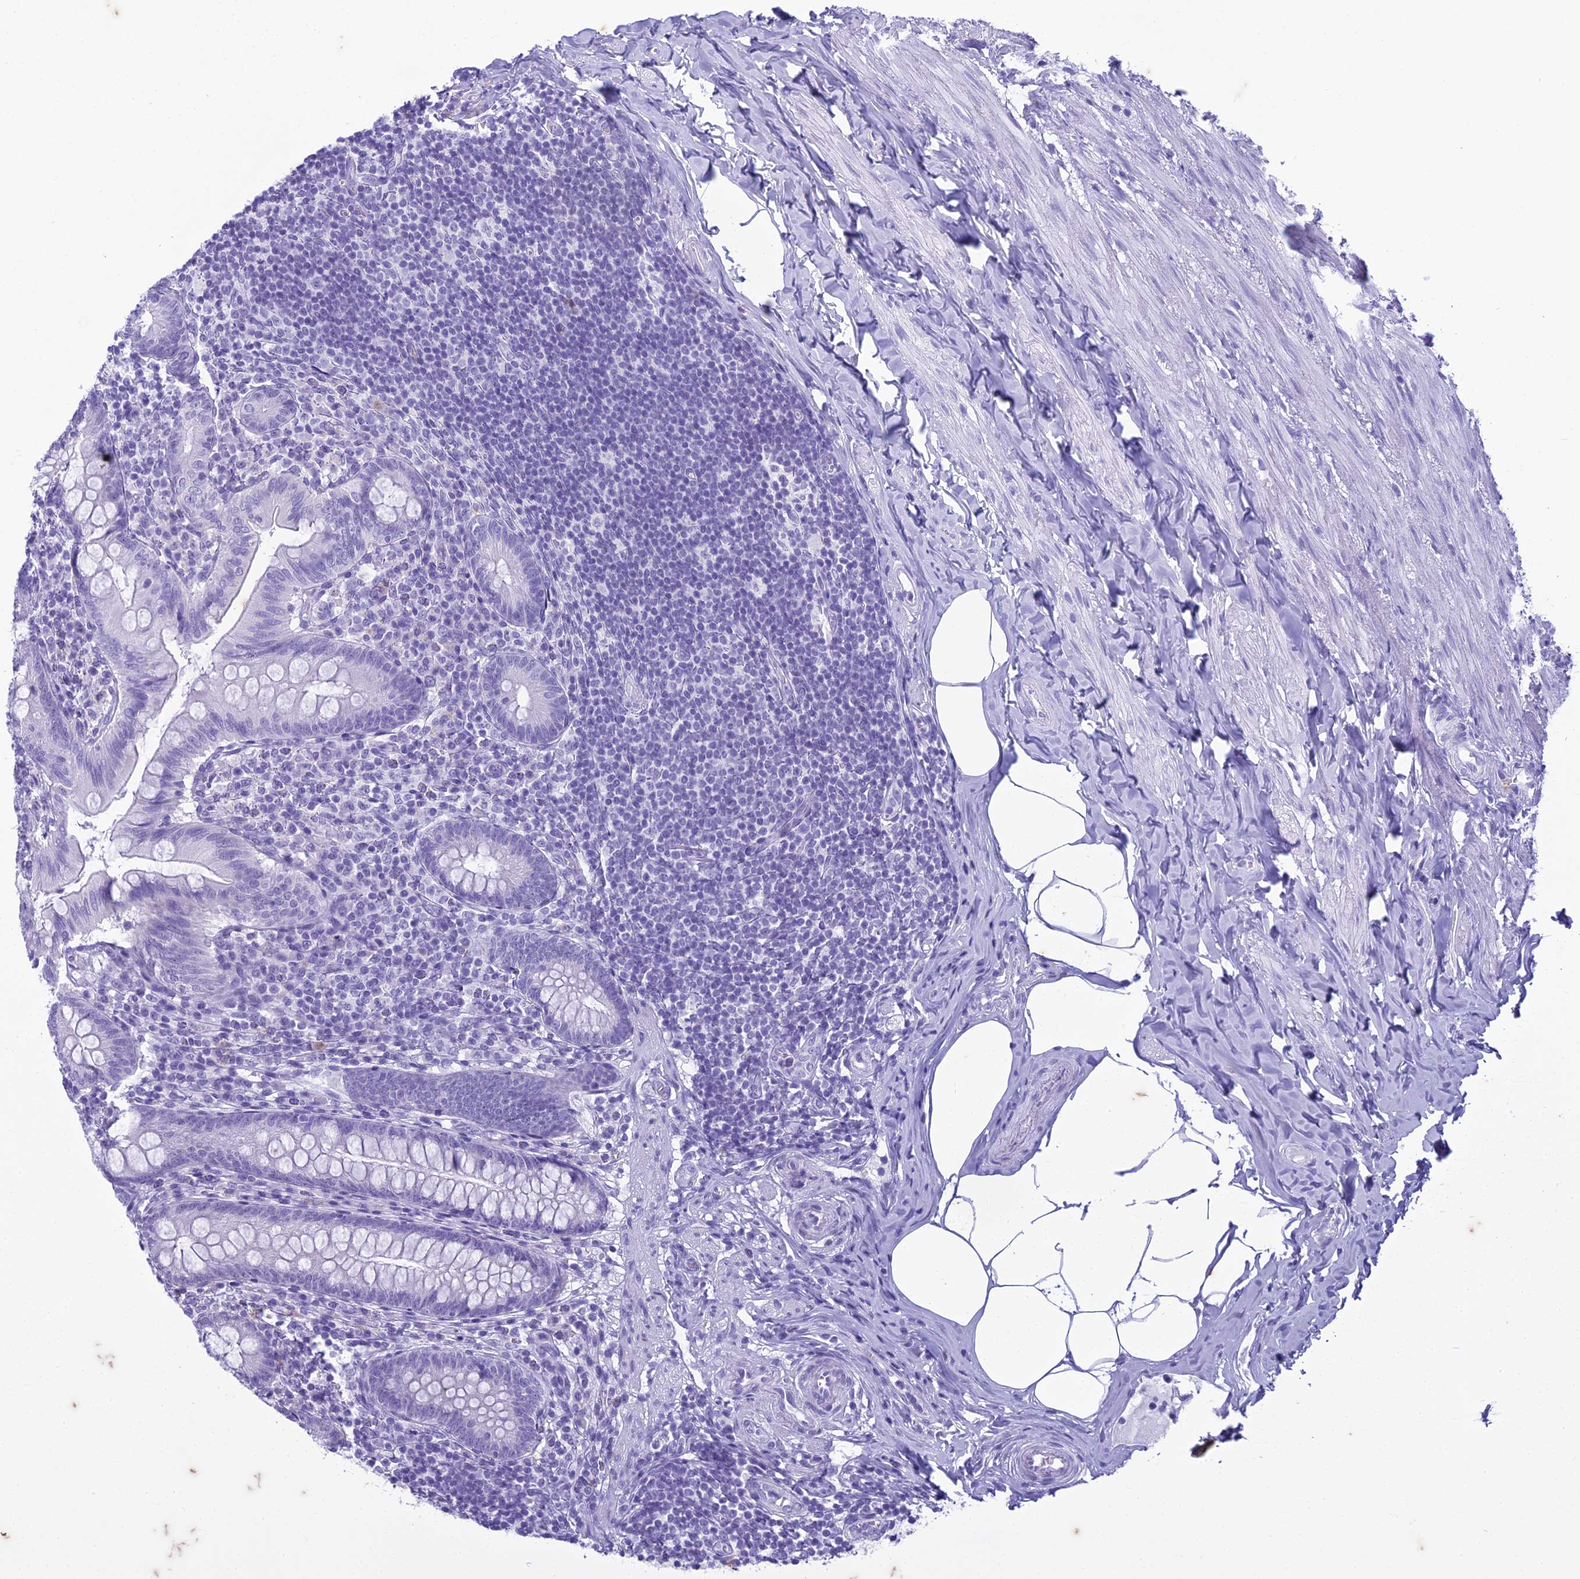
{"staining": {"intensity": "negative", "quantity": "none", "location": "none"}, "tissue": "appendix", "cell_type": "Glandular cells", "image_type": "normal", "snomed": [{"axis": "morphology", "description": "Normal tissue, NOS"}, {"axis": "topography", "description": "Appendix"}], "caption": "Protein analysis of benign appendix shows no significant staining in glandular cells.", "gene": "HMGB4", "patient": {"sex": "male", "age": 55}}